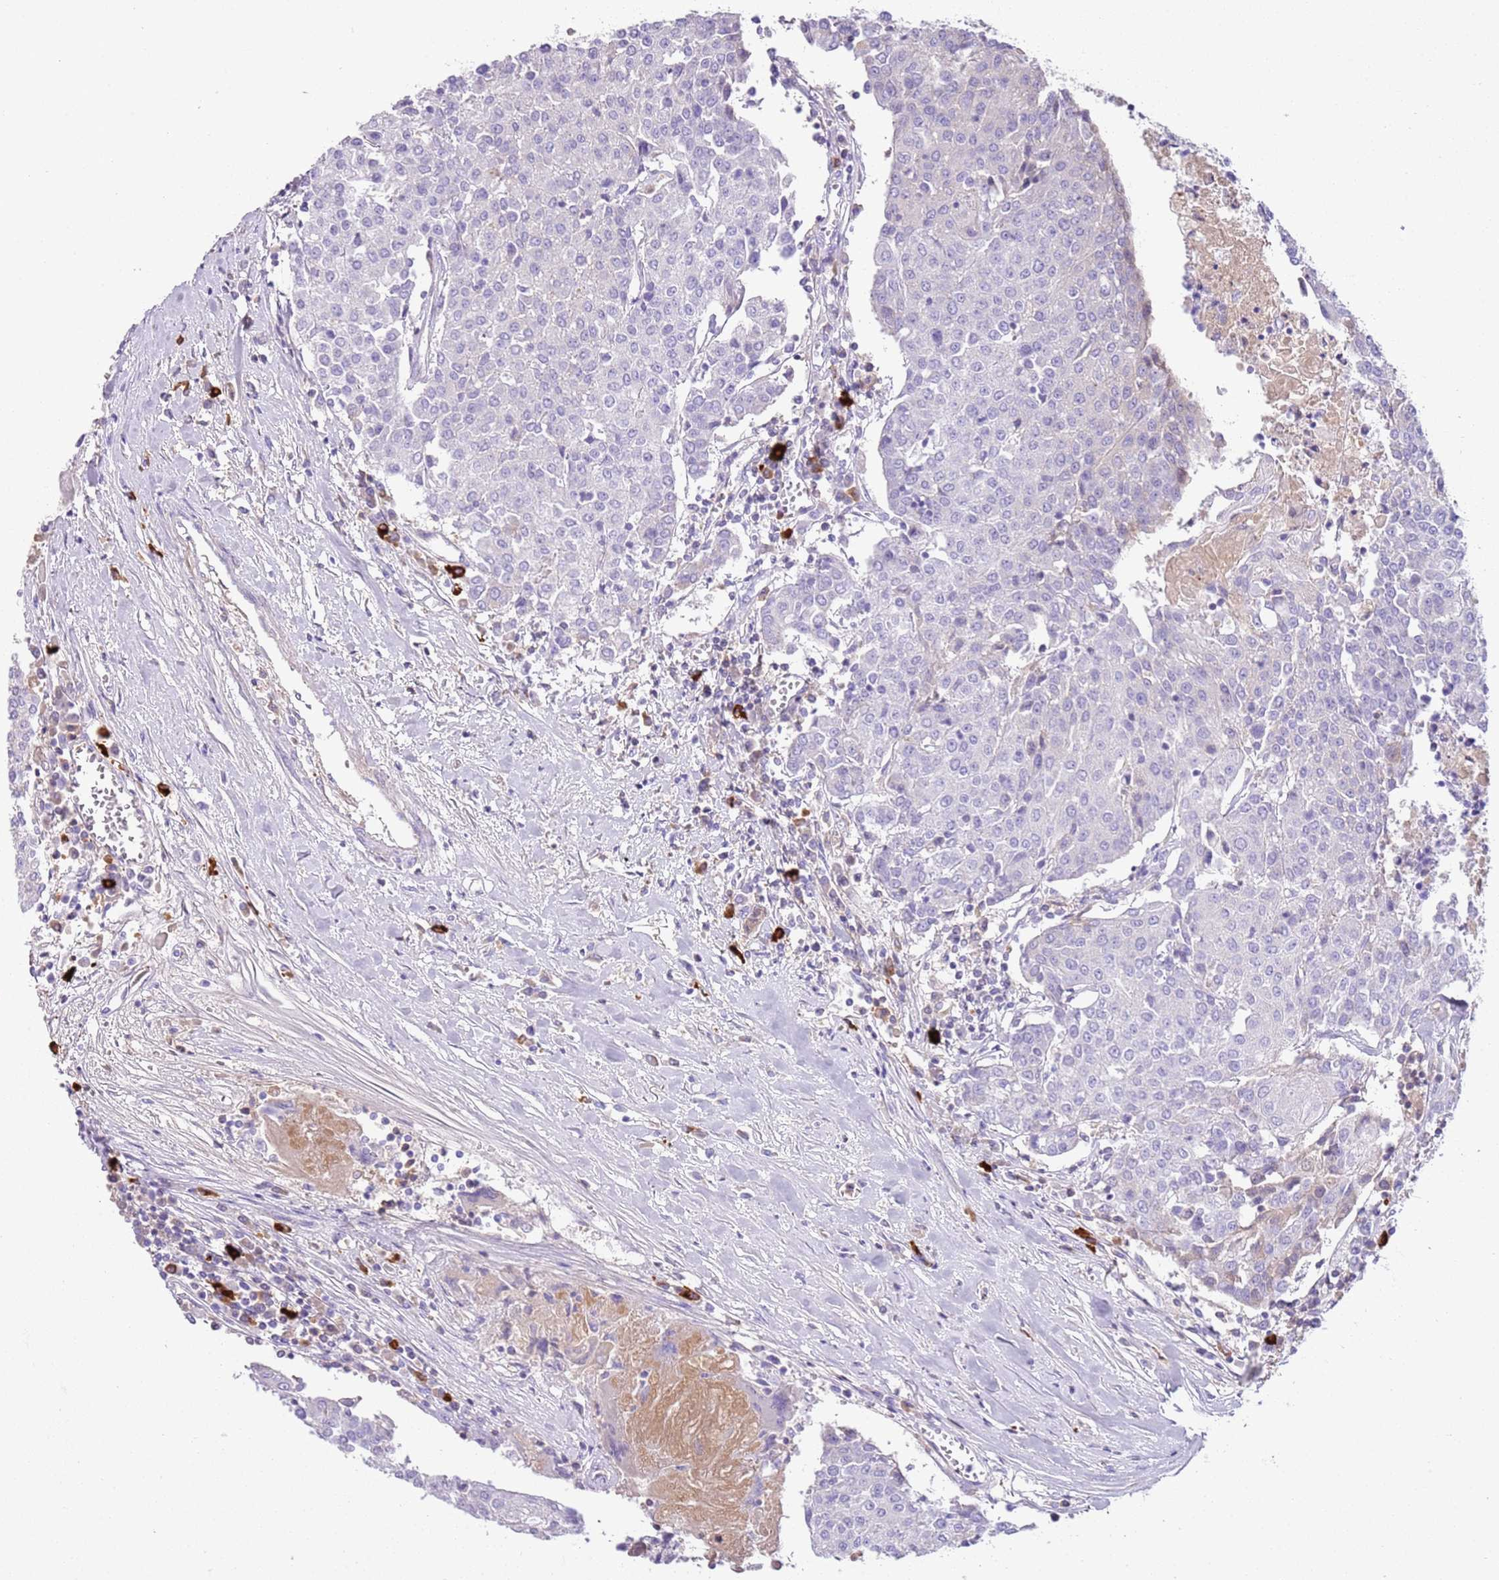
{"staining": {"intensity": "negative", "quantity": "none", "location": "none"}, "tissue": "urothelial cancer", "cell_type": "Tumor cells", "image_type": "cancer", "snomed": [{"axis": "morphology", "description": "Urothelial carcinoma, High grade"}, {"axis": "topography", "description": "Urinary bladder"}], "caption": "The photomicrograph demonstrates no staining of tumor cells in urothelial cancer.", "gene": "IGKV3D-11", "patient": {"sex": "female", "age": 85}}